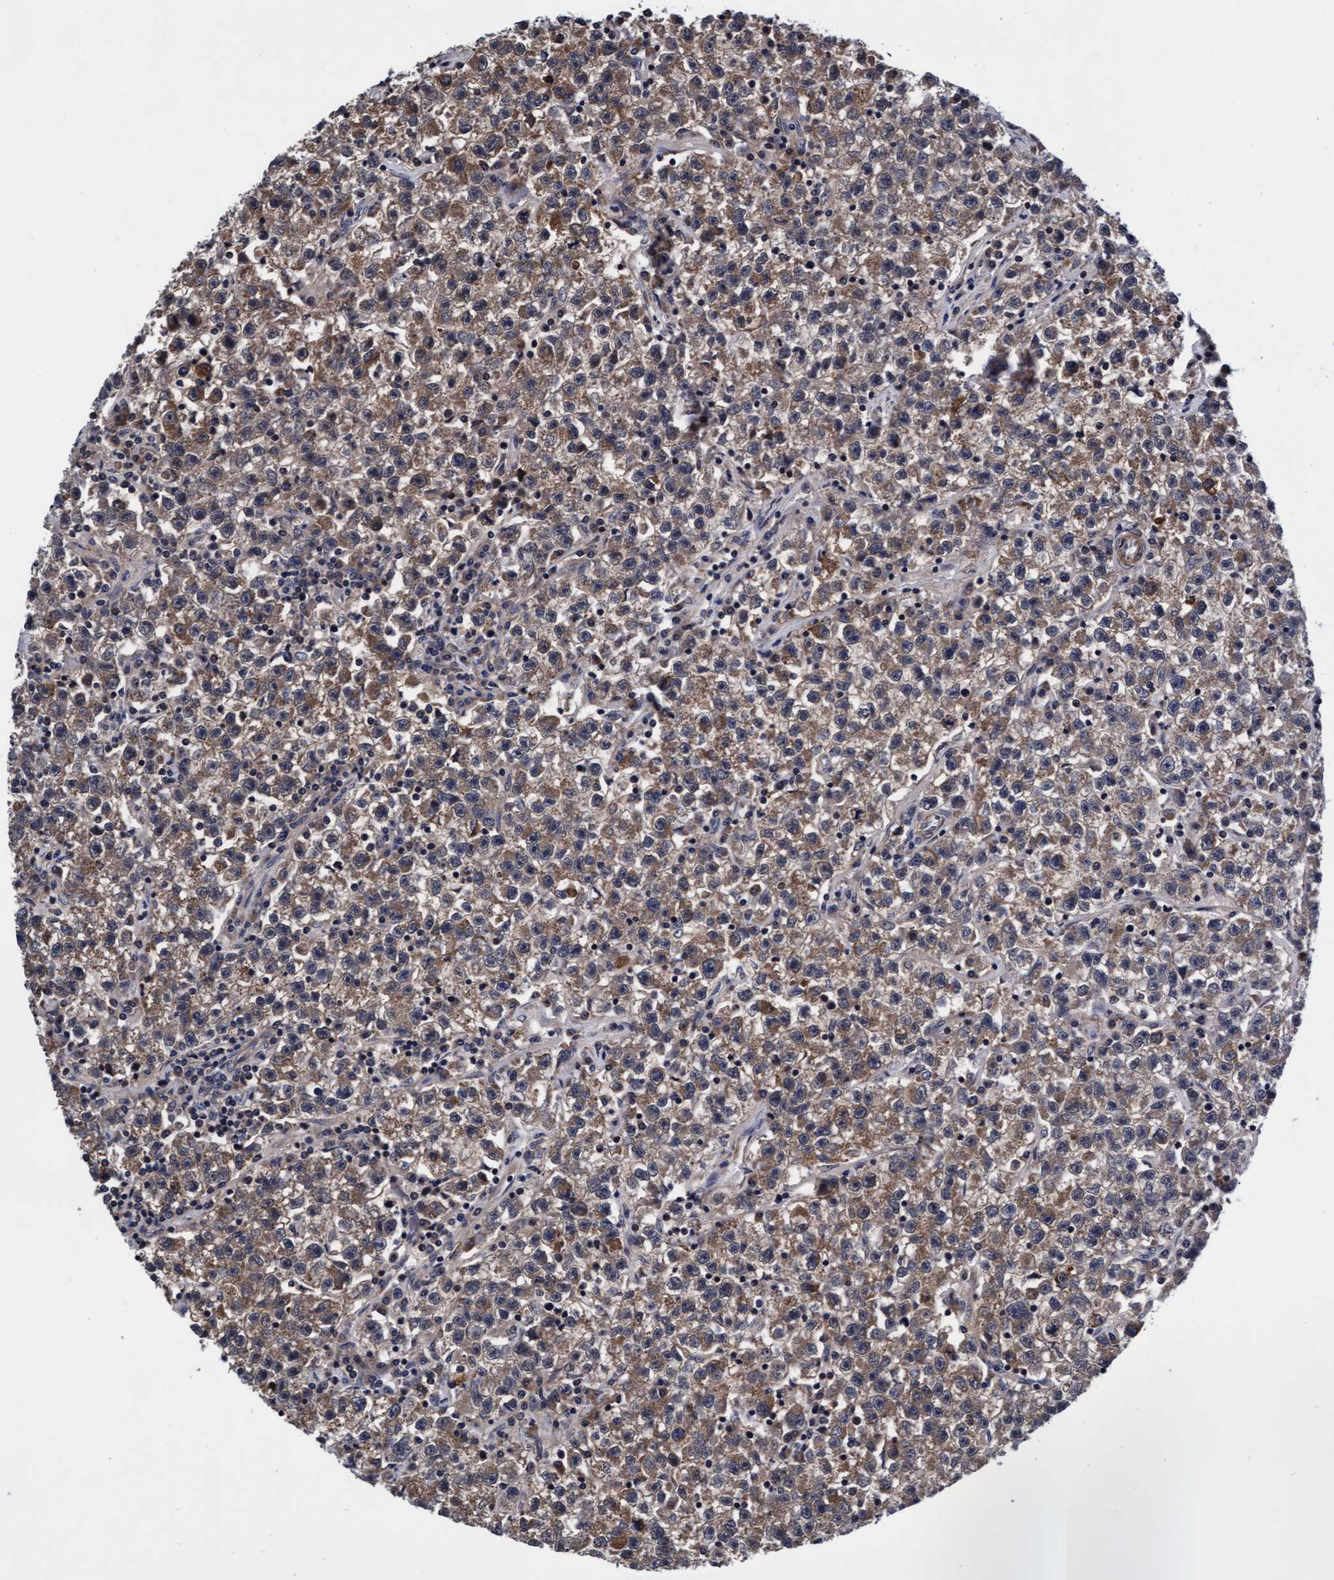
{"staining": {"intensity": "moderate", "quantity": ">75%", "location": "cytoplasmic/membranous"}, "tissue": "testis cancer", "cell_type": "Tumor cells", "image_type": "cancer", "snomed": [{"axis": "morphology", "description": "Seminoma, NOS"}, {"axis": "topography", "description": "Testis"}], "caption": "A high-resolution histopathology image shows IHC staining of seminoma (testis), which demonstrates moderate cytoplasmic/membranous positivity in approximately >75% of tumor cells.", "gene": "EFCAB13", "patient": {"sex": "male", "age": 22}}